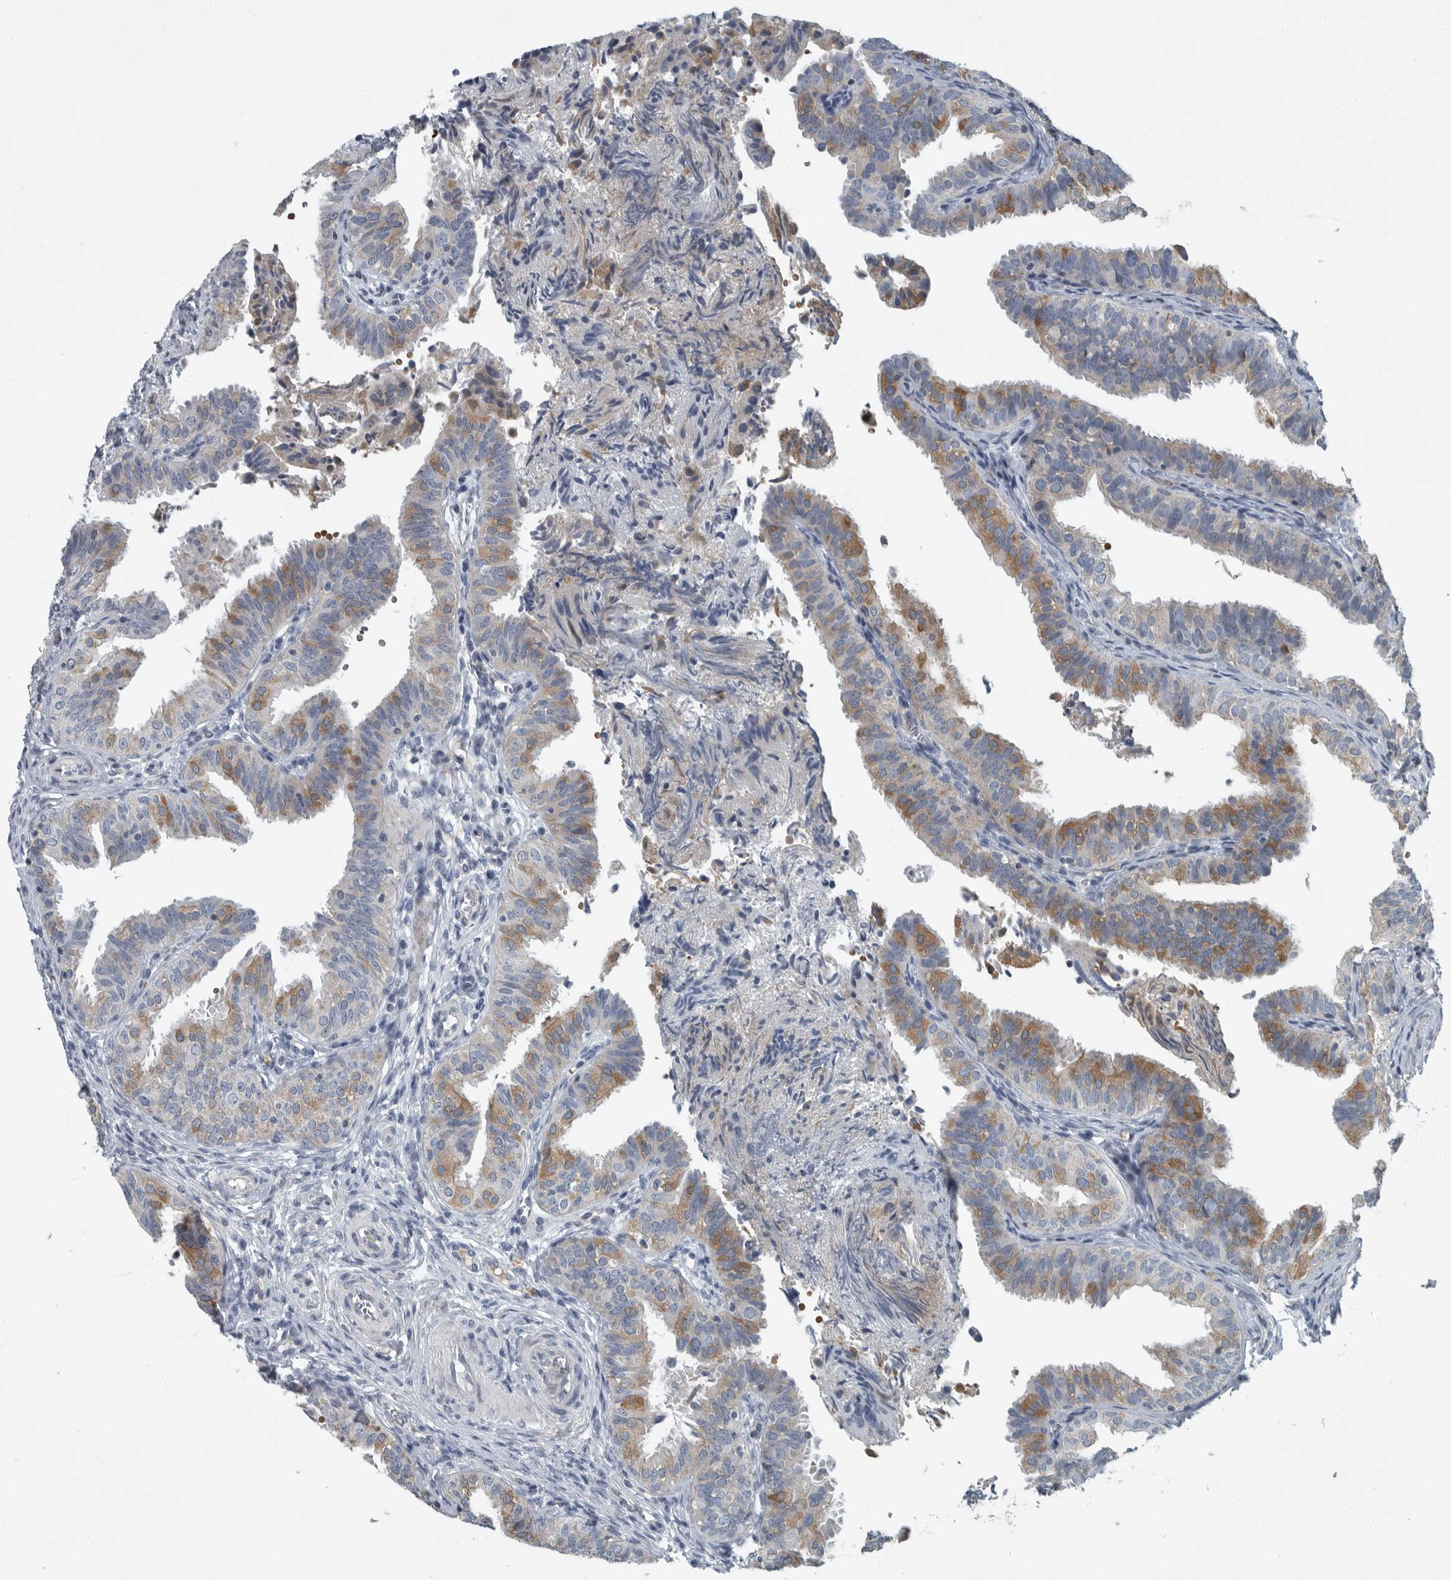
{"staining": {"intensity": "moderate", "quantity": "<25%", "location": "cytoplasmic/membranous"}, "tissue": "fallopian tube", "cell_type": "Glandular cells", "image_type": "normal", "snomed": [{"axis": "morphology", "description": "Normal tissue, NOS"}, {"axis": "topography", "description": "Fallopian tube"}], "caption": "This photomicrograph exhibits normal fallopian tube stained with immunohistochemistry (IHC) to label a protein in brown. The cytoplasmic/membranous of glandular cells show moderate positivity for the protein. Nuclei are counter-stained blue.", "gene": "MPP3", "patient": {"sex": "female", "age": 35}}